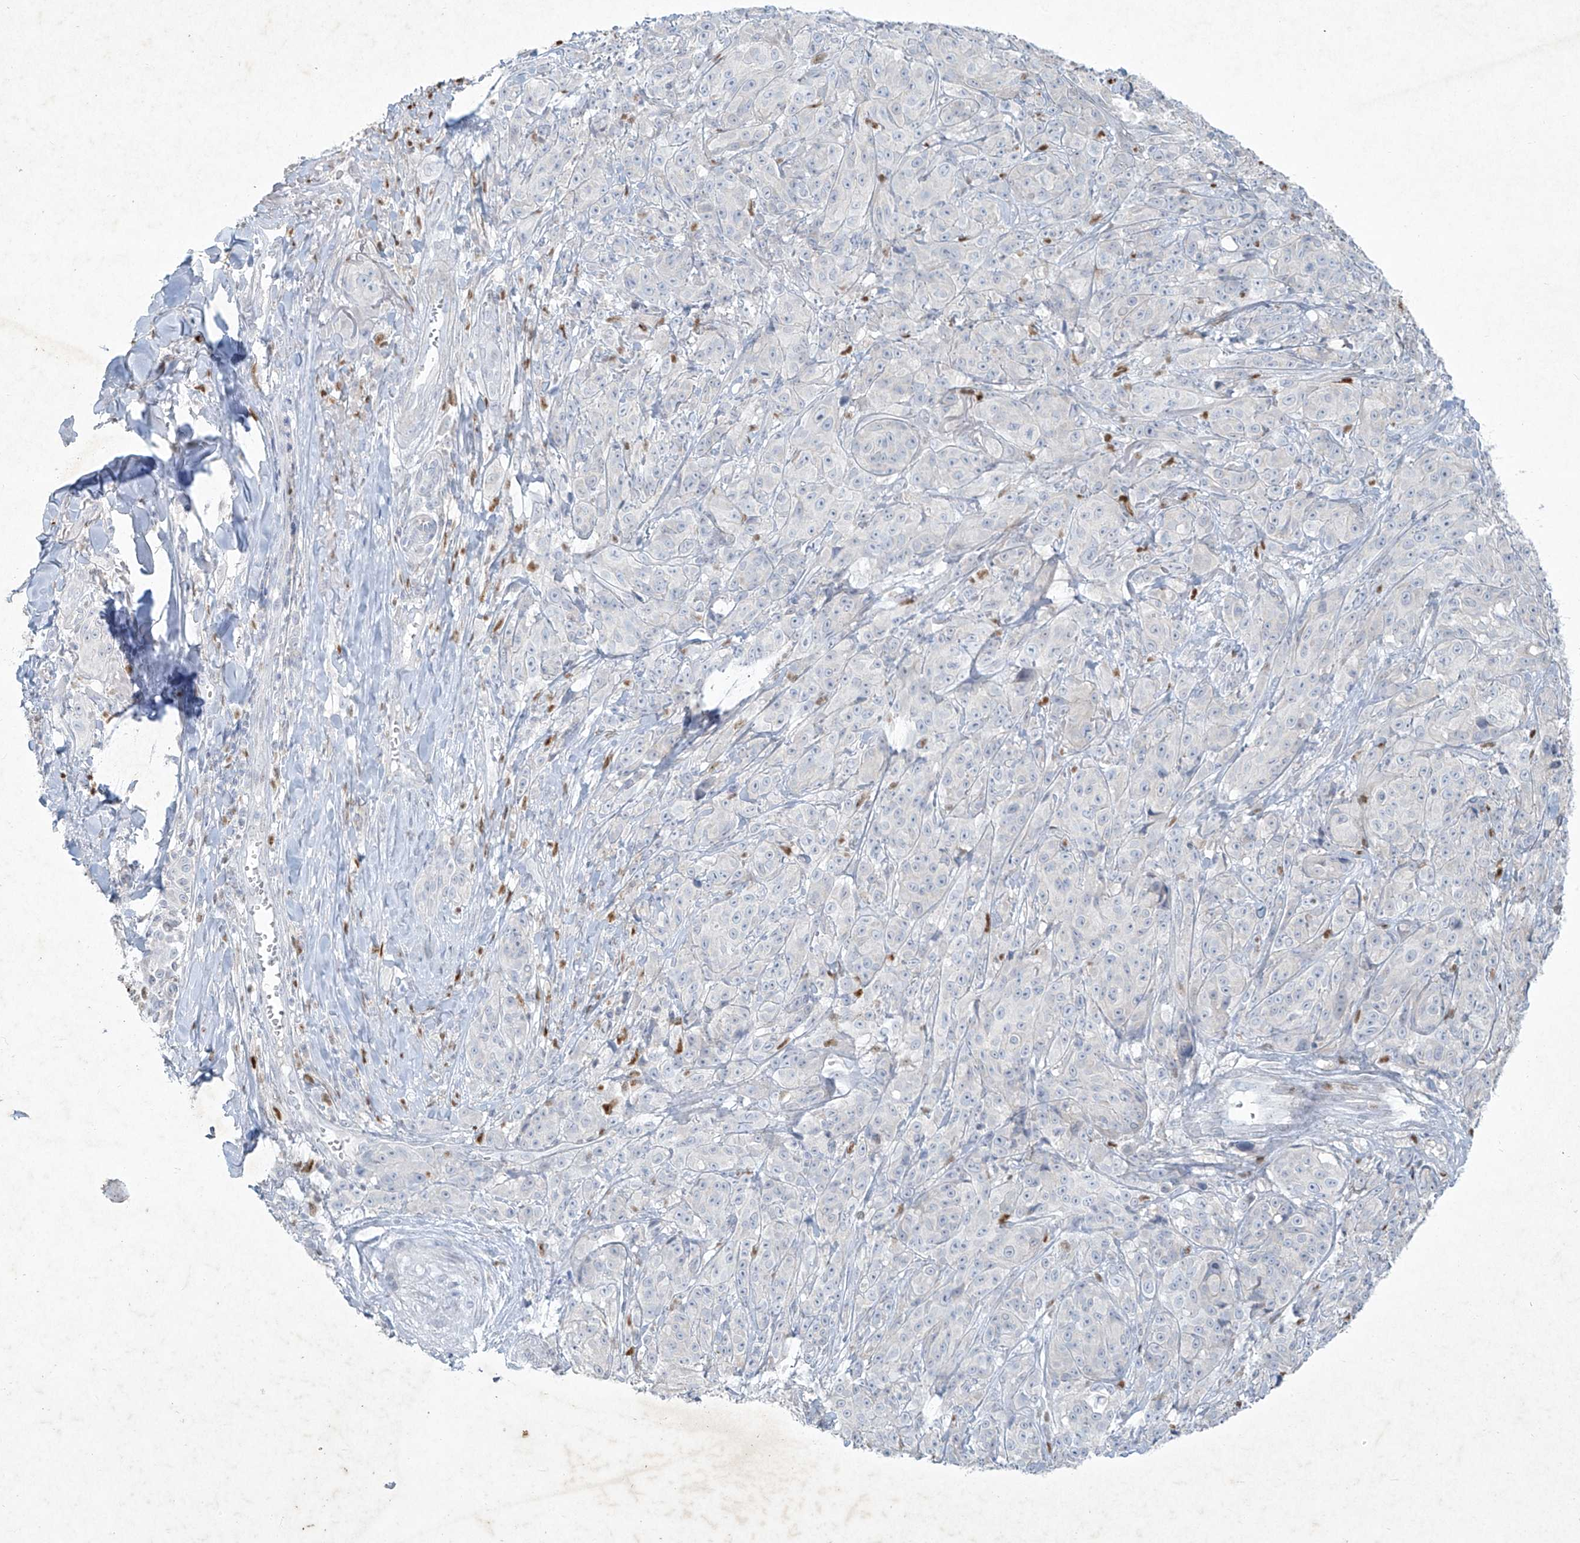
{"staining": {"intensity": "negative", "quantity": "none", "location": "none"}, "tissue": "melanoma", "cell_type": "Tumor cells", "image_type": "cancer", "snomed": [{"axis": "morphology", "description": "Malignant melanoma, NOS"}, {"axis": "topography", "description": "Skin"}], "caption": "High magnification brightfield microscopy of malignant melanoma stained with DAB (brown) and counterstained with hematoxylin (blue): tumor cells show no significant positivity.", "gene": "TUBE1", "patient": {"sex": "male", "age": 73}}